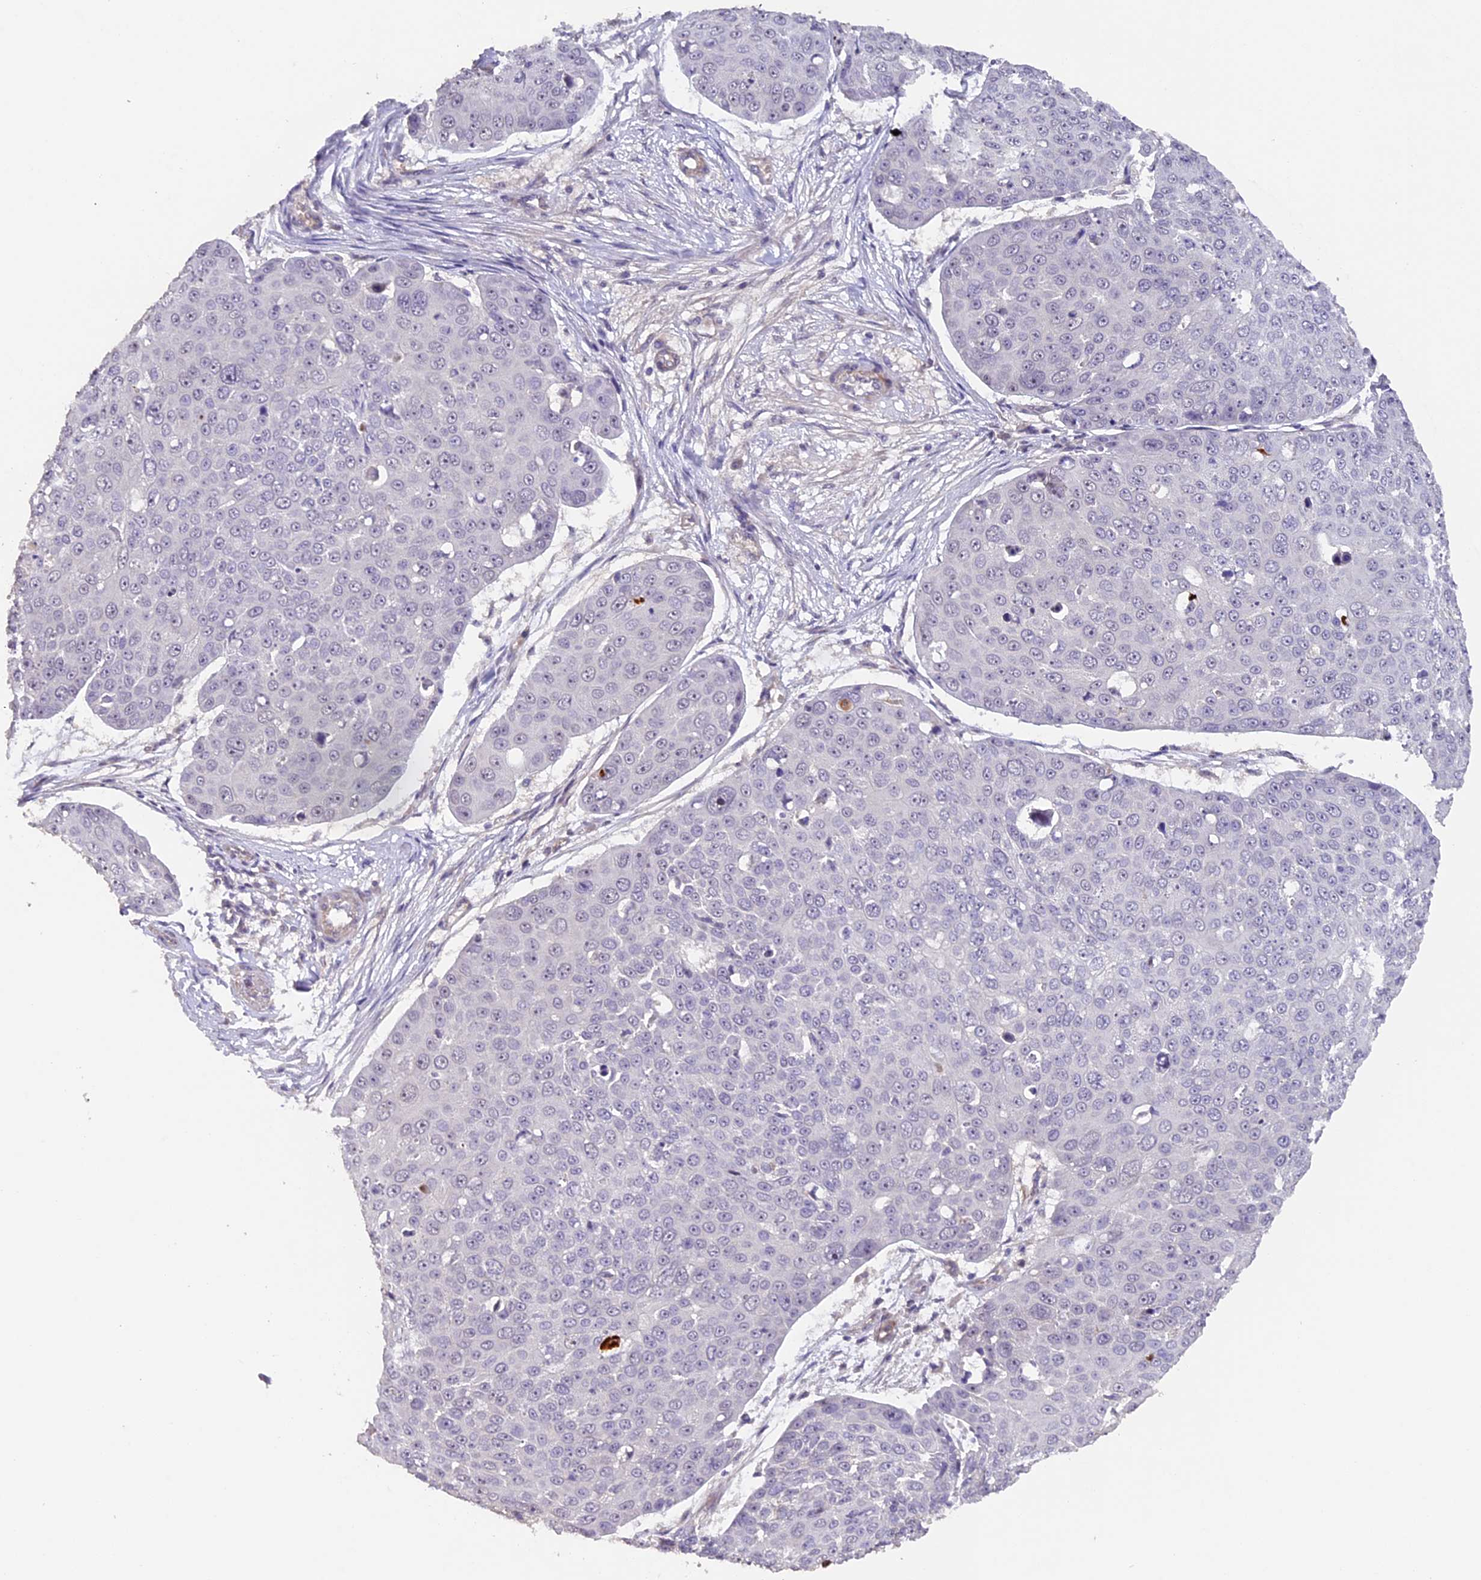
{"staining": {"intensity": "negative", "quantity": "none", "location": "none"}, "tissue": "skin cancer", "cell_type": "Tumor cells", "image_type": "cancer", "snomed": [{"axis": "morphology", "description": "Squamous cell carcinoma, NOS"}, {"axis": "topography", "description": "Skin"}], "caption": "DAB immunohistochemical staining of skin cancer (squamous cell carcinoma) demonstrates no significant expression in tumor cells.", "gene": "GNB5", "patient": {"sex": "male", "age": 71}}